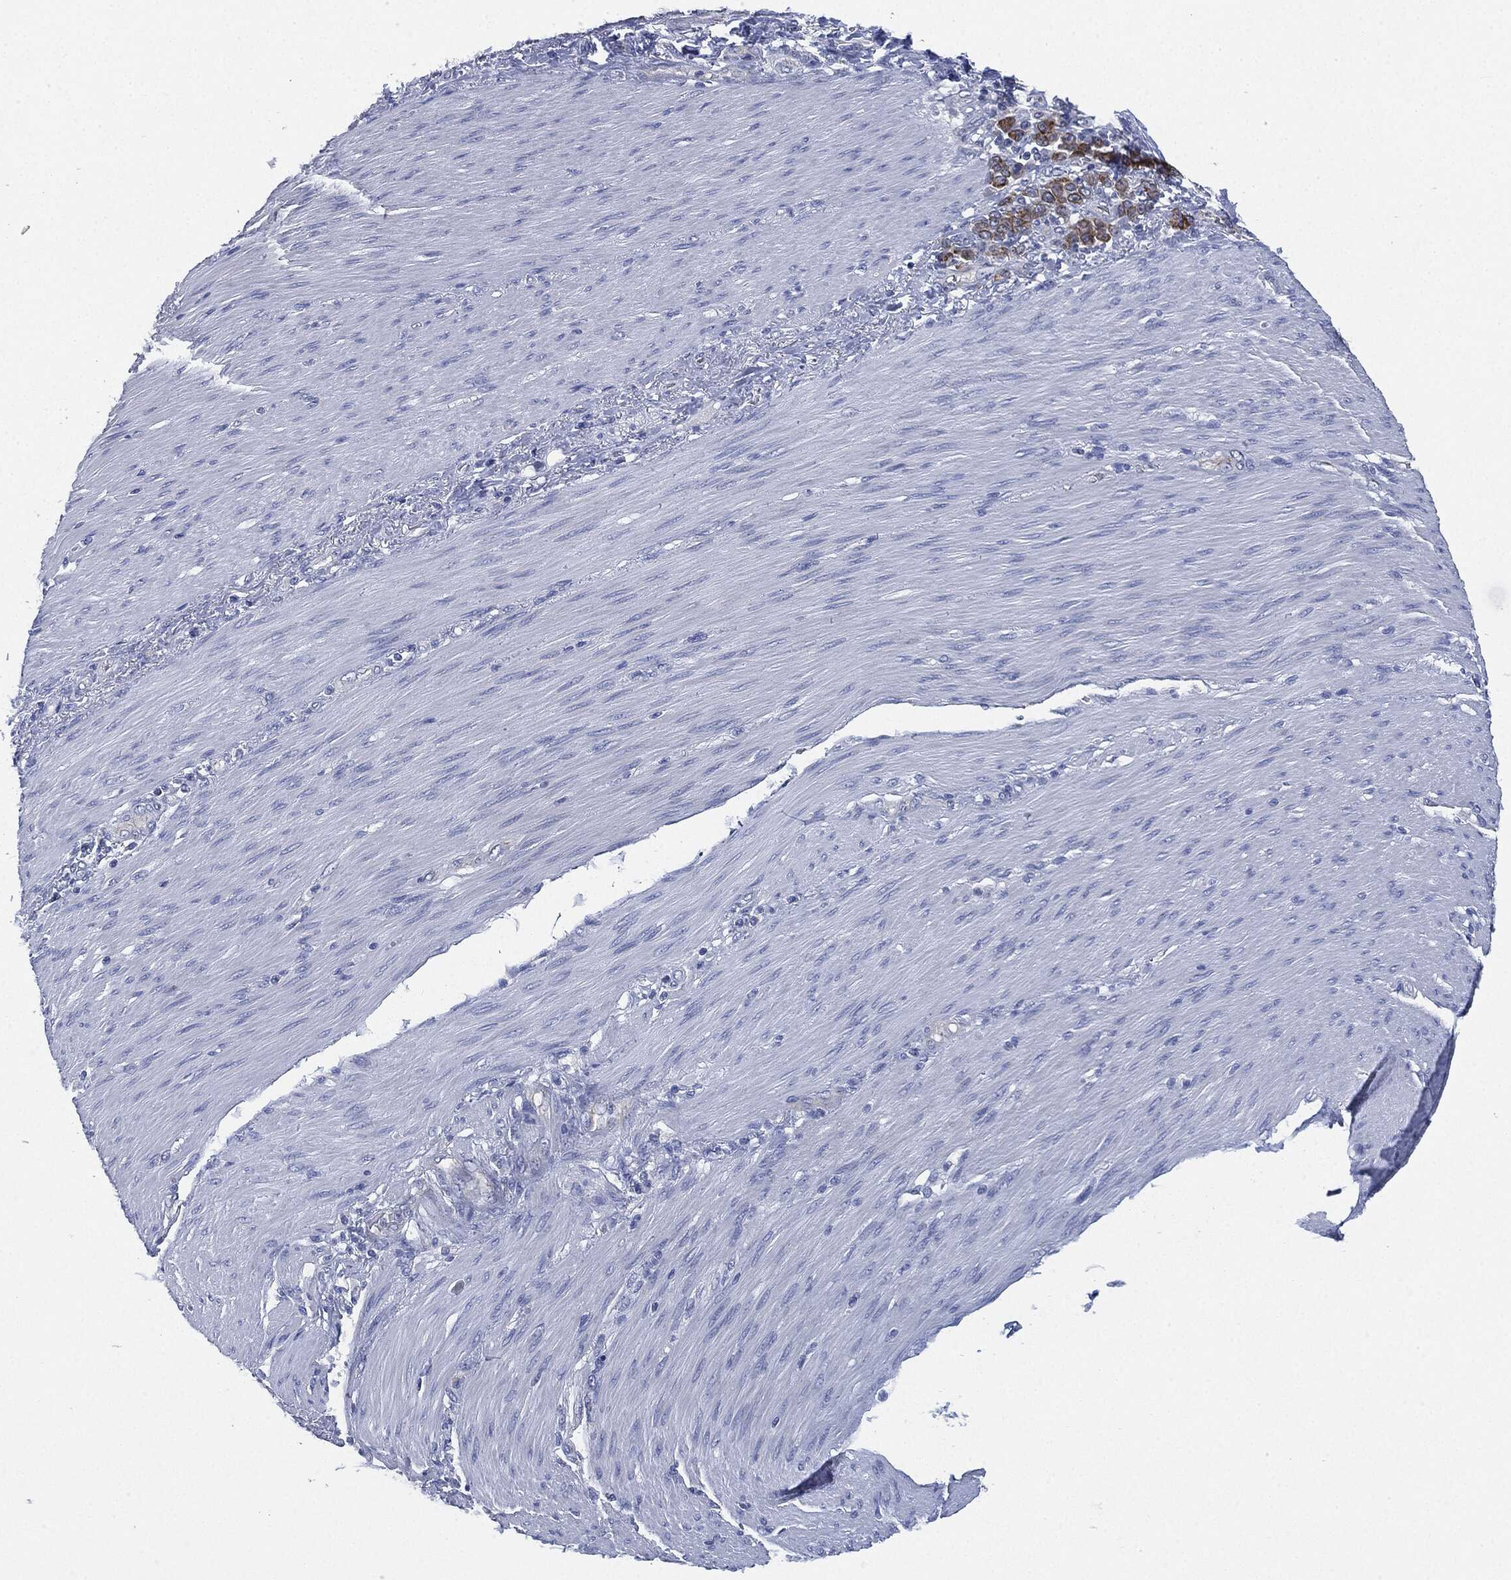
{"staining": {"intensity": "moderate", "quantity": ">75%", "location": "cytoplasmic/membranous"}, "tissue": "stomach cancer", "cell_type": "Tumor cells", "image_type": "cancer", "snomed": [{"axis": "morphology", "description": "Normal tissue, NOS"}, {"axis": "morphology", "description": "Adenocarcinoma, NOS"}, {"axis": "topography", "description": "Stomach"}], "caption": "A histopathology image showing moderate cytoplasmic/membranous expression in approximately >75% of tumor cells in stomach cancer, as visualized by brown immunohistochemical staining.", "gene": "SHROOM2", "patient": {"sex": "female", "age": 79}}